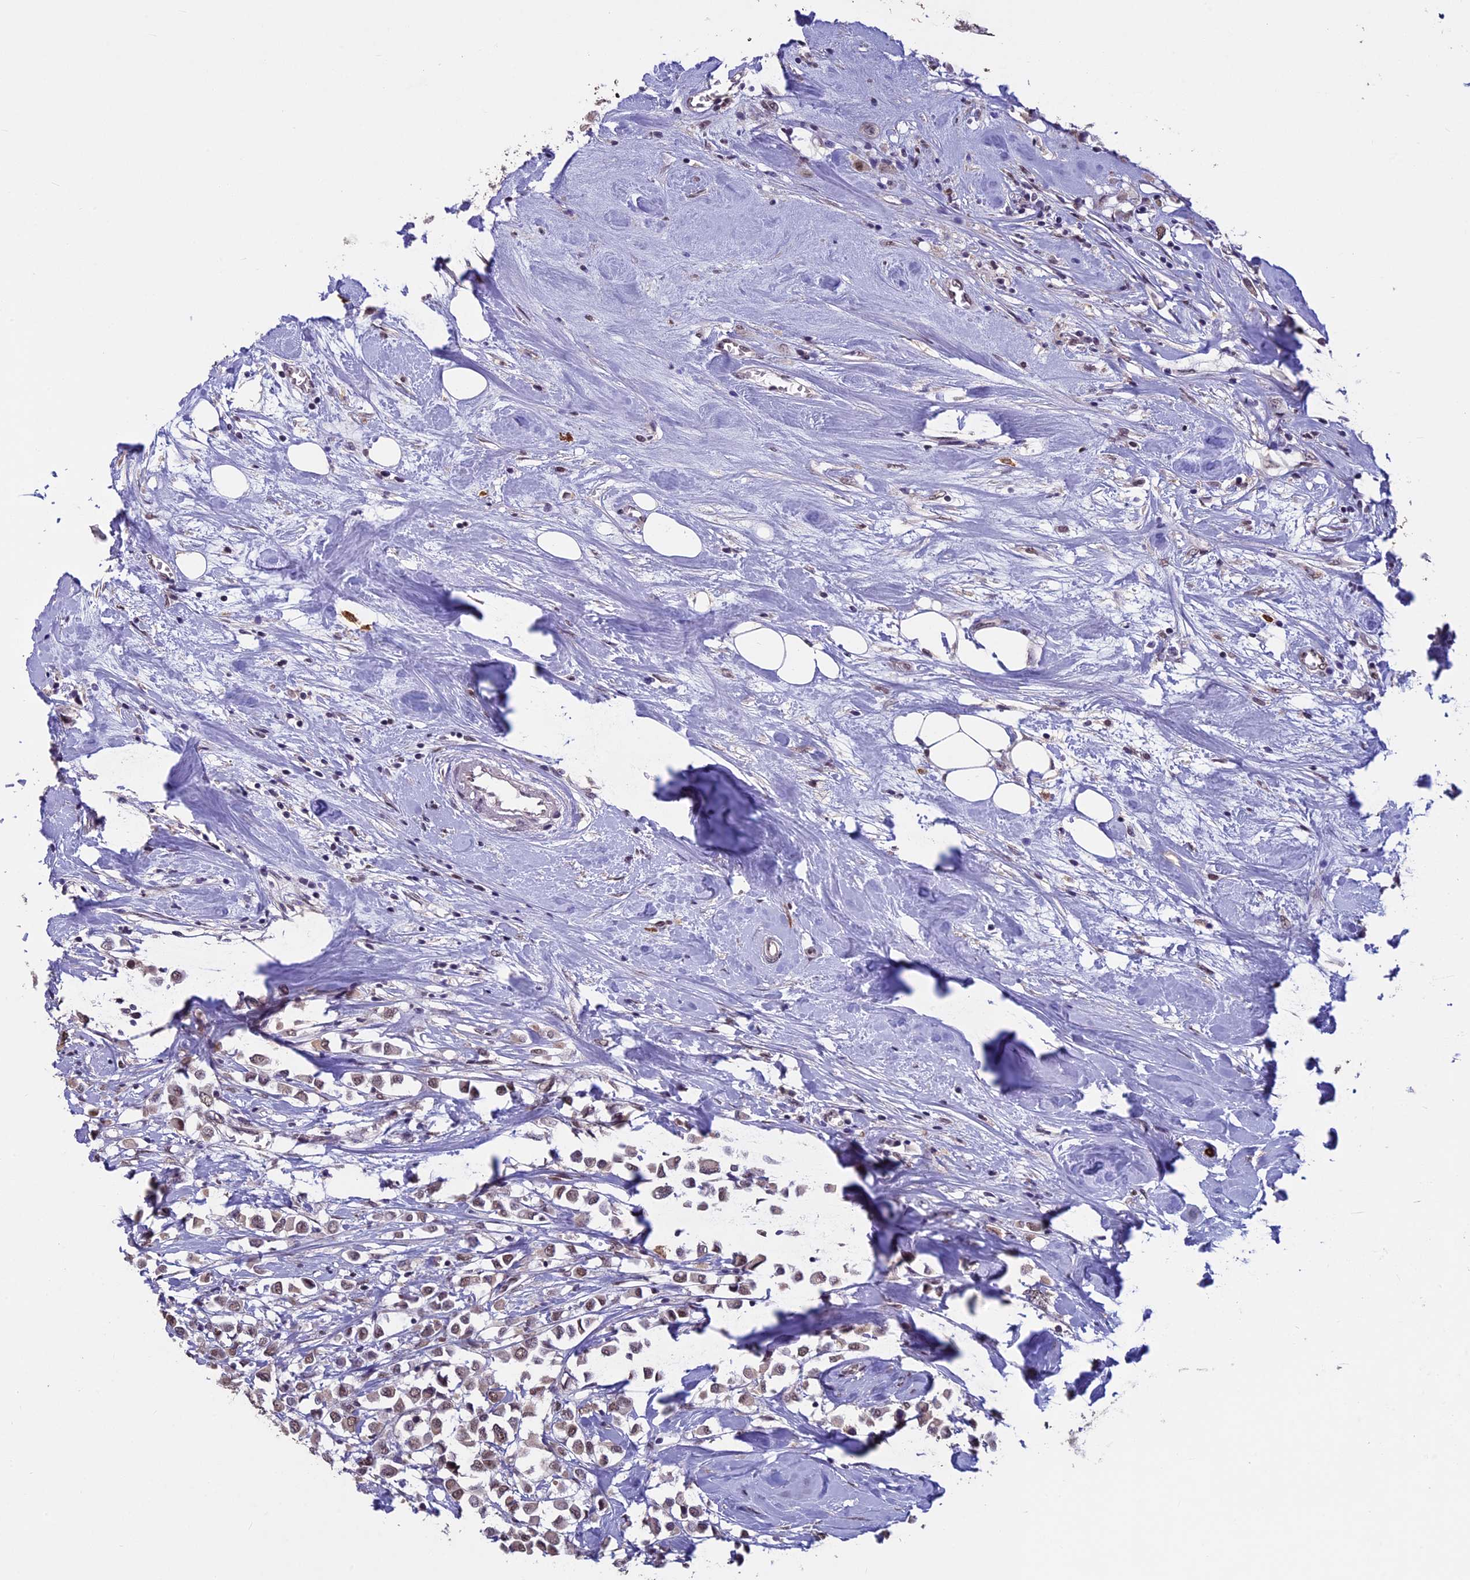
{"staining": {"intensity": "weak", "quantity": ">75%", "location": "nuclear"}, "tissue": "breast cancer", "cell_type": "Tumor cells", "image_type": "cancer", "snomed": [{"axis": "morphology", "description": "Duct carcinoma"}, {"axis": "topography", "description": "Breast"}], "caption": "A brown stain highlights weak nuclear staining of a protein in breast cancer tumor cells.", "gene": "RNF40", "patient": {"sex": "female", "age": 61}}